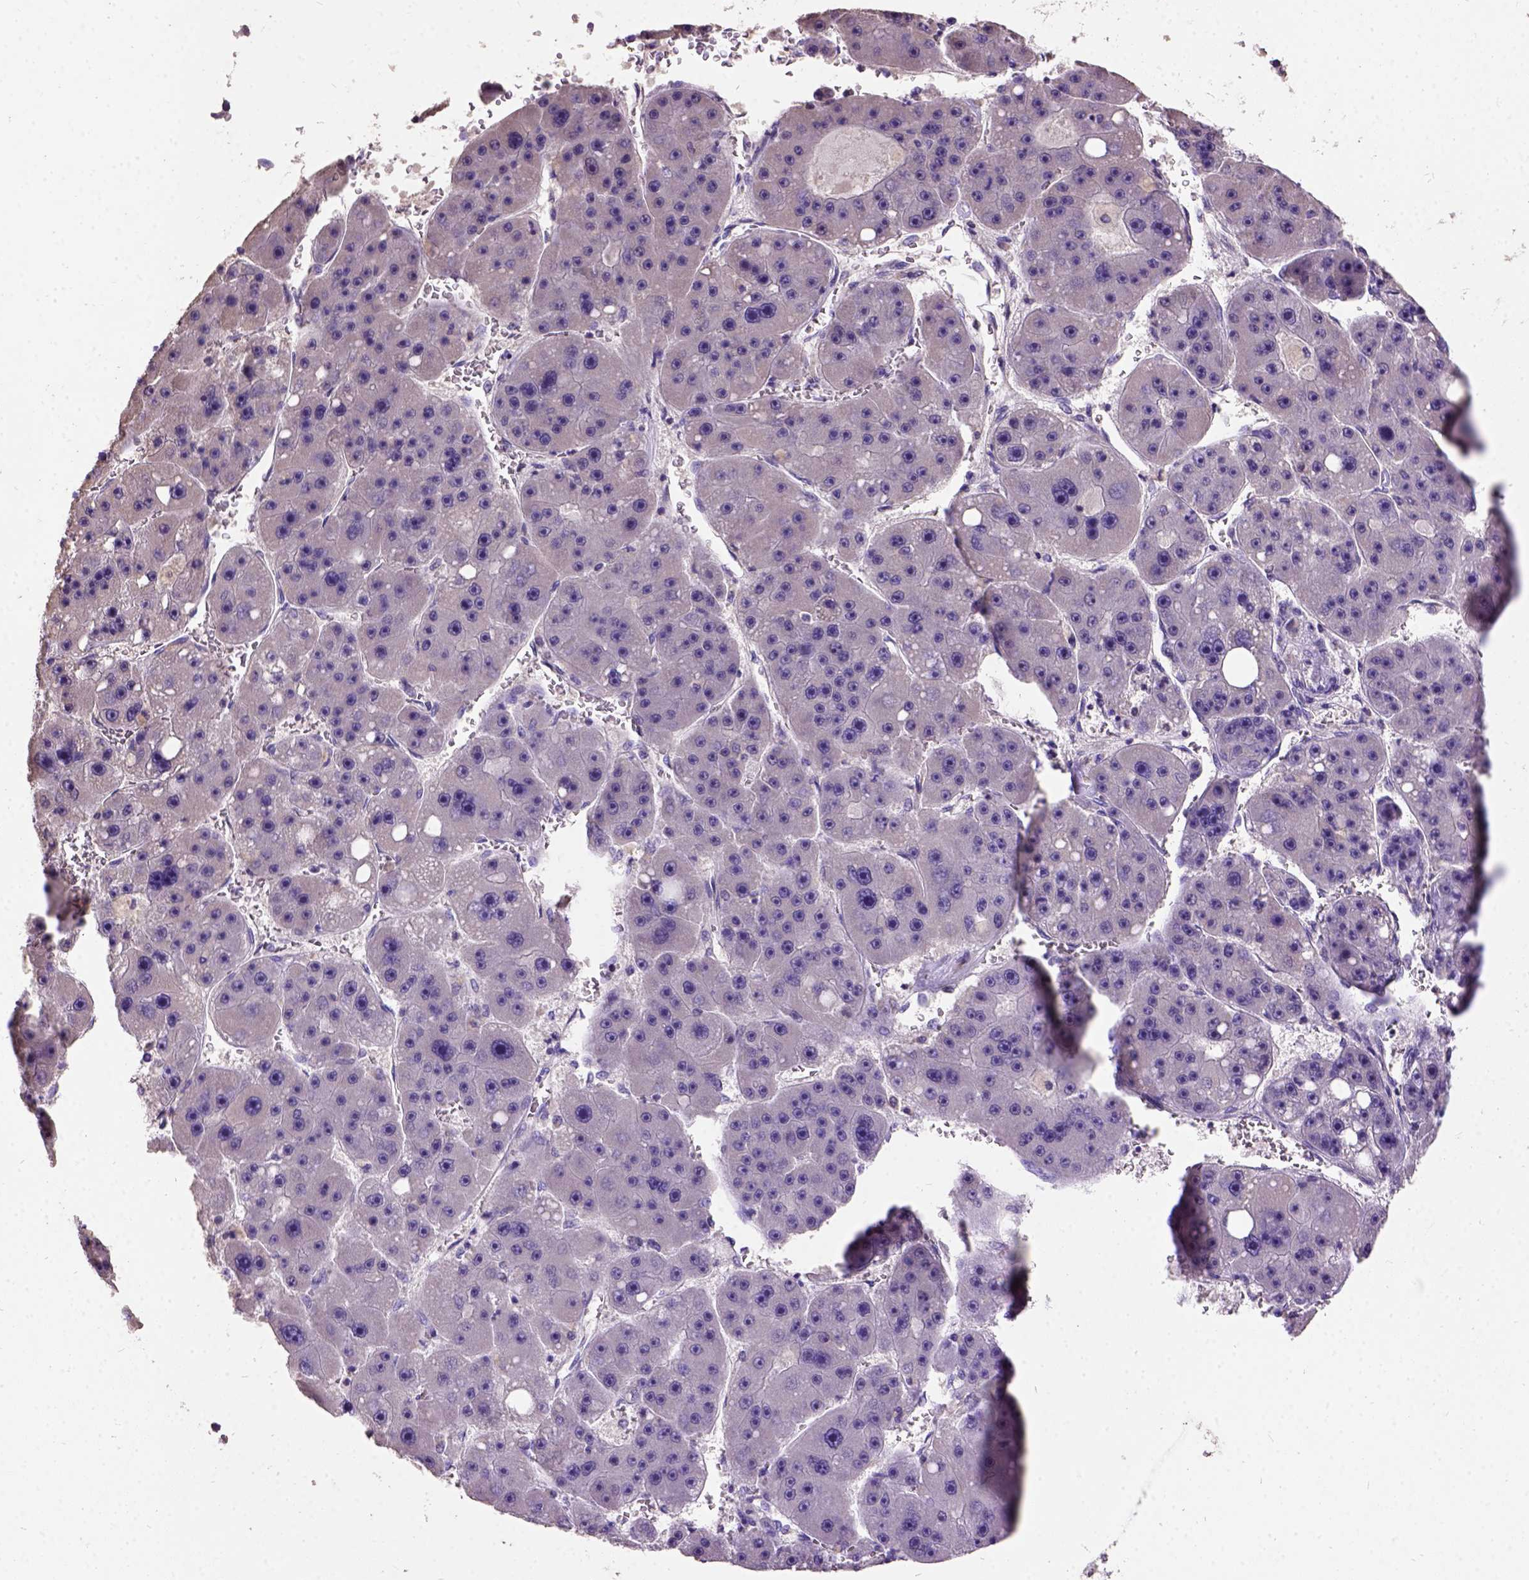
{"staining": {"intensity": "negative", "quantity": "none", "location": "none"}, "tissue": "liver cancer", "cell_type": "Tumor cells", "image_type": "cancer", "snomed": [{"axis": "morphology", "description": "Carcinoma, Hepatocellular, NOS"}, {"axis": "topography", "description": "Liver"}], "caption": "DAB immunohistochemical staining of human liver cancer (hepatocellular carcinoma) exhibits no significant staining in tumor cells.", "gene": "DQX1", "patient": {"sex": "female", "age": 61}}